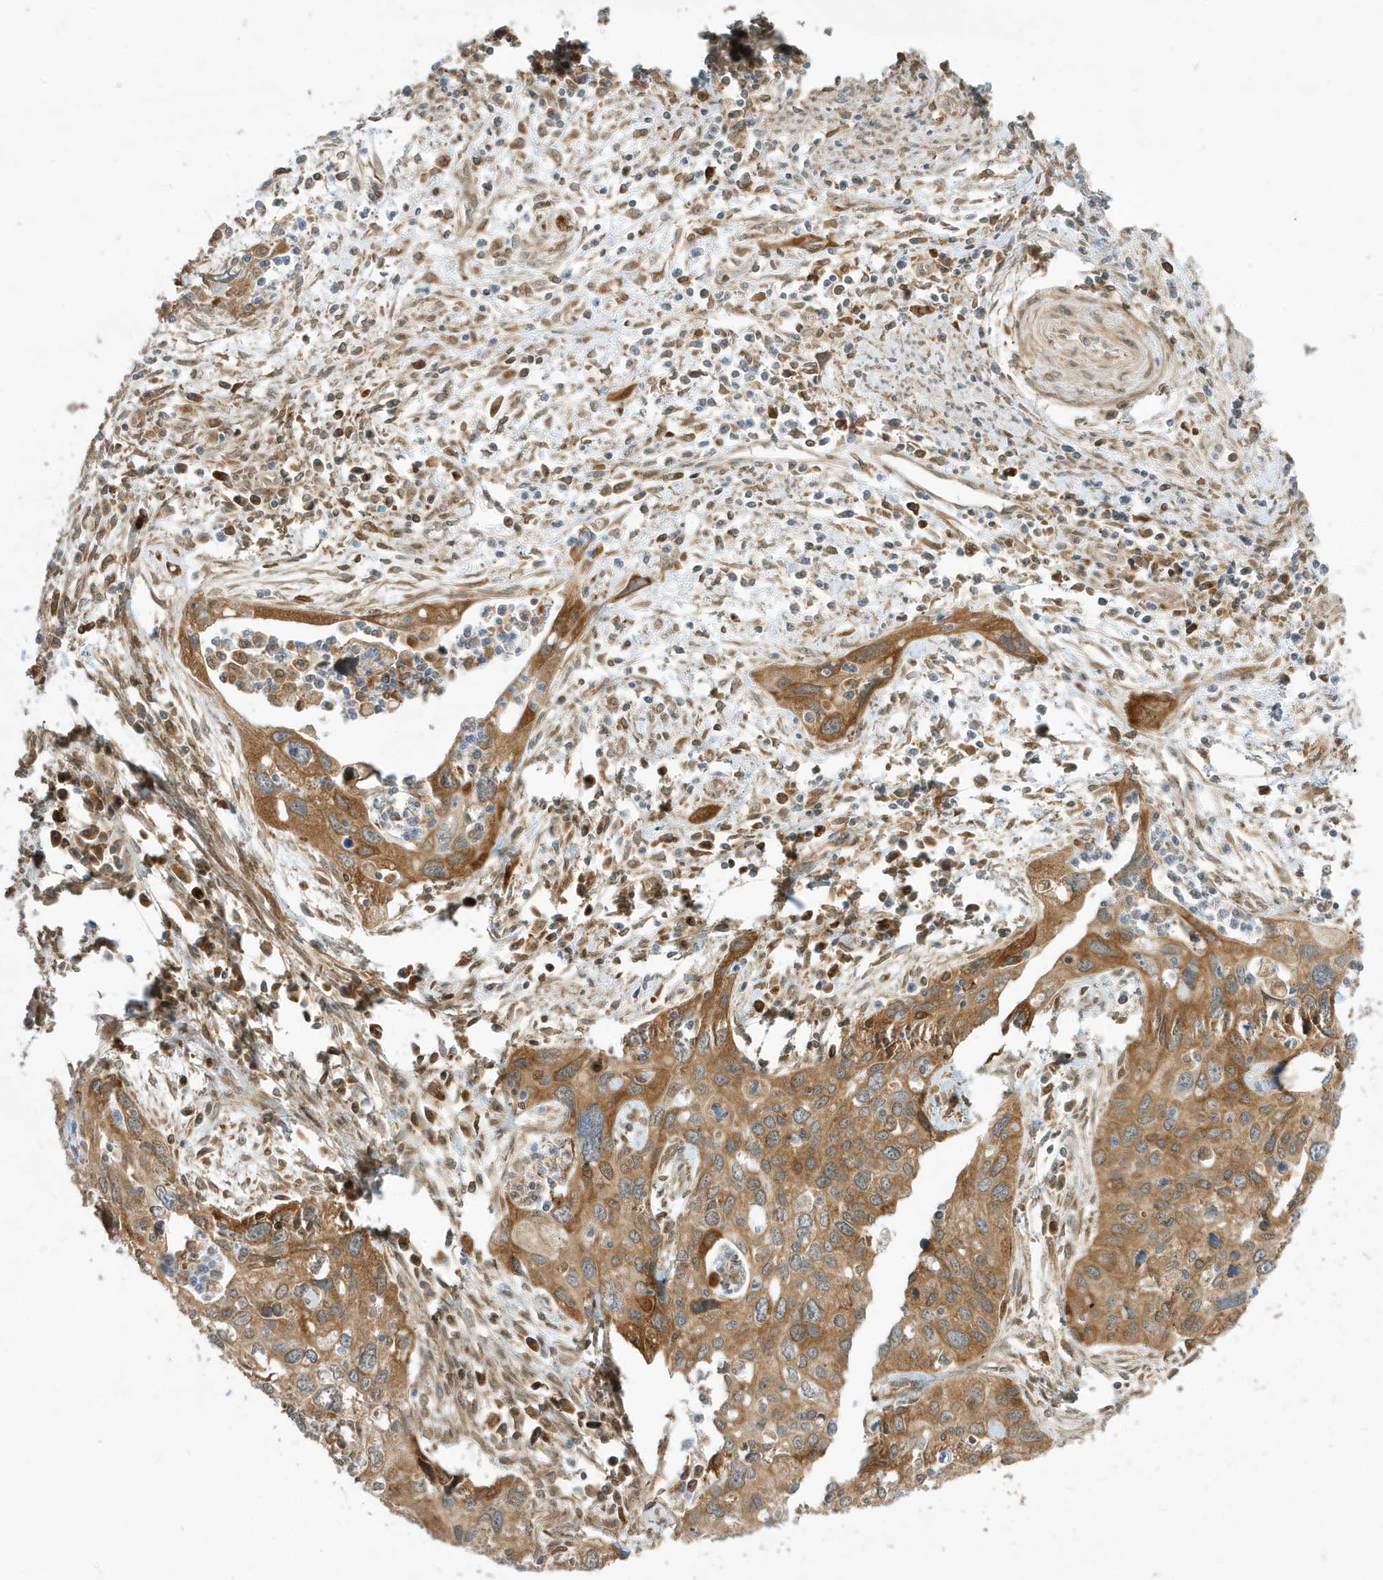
{"staining": {"intensity": "moderate", "quantity": ">75%", "location": "cytoplasmic/membranous"}, "tissue": "cervical cancer", "cell_type": "Tumor cells", "image_type": "cancer", "snomed": [{"axis": "morphology", "description": "Squamous cell carcinoma, NOS"}, {"axis": "topography", "description": "Cervix"}], "caption": "Brown immunohistochemical staining in human cervical cancer (squamous cell carcinoma) shows moderate cytoplasmic/membranous expression in about >75% of tumor cells.", "gene": "SCARF2", "patient": {"sex": "female", "age": 55}}